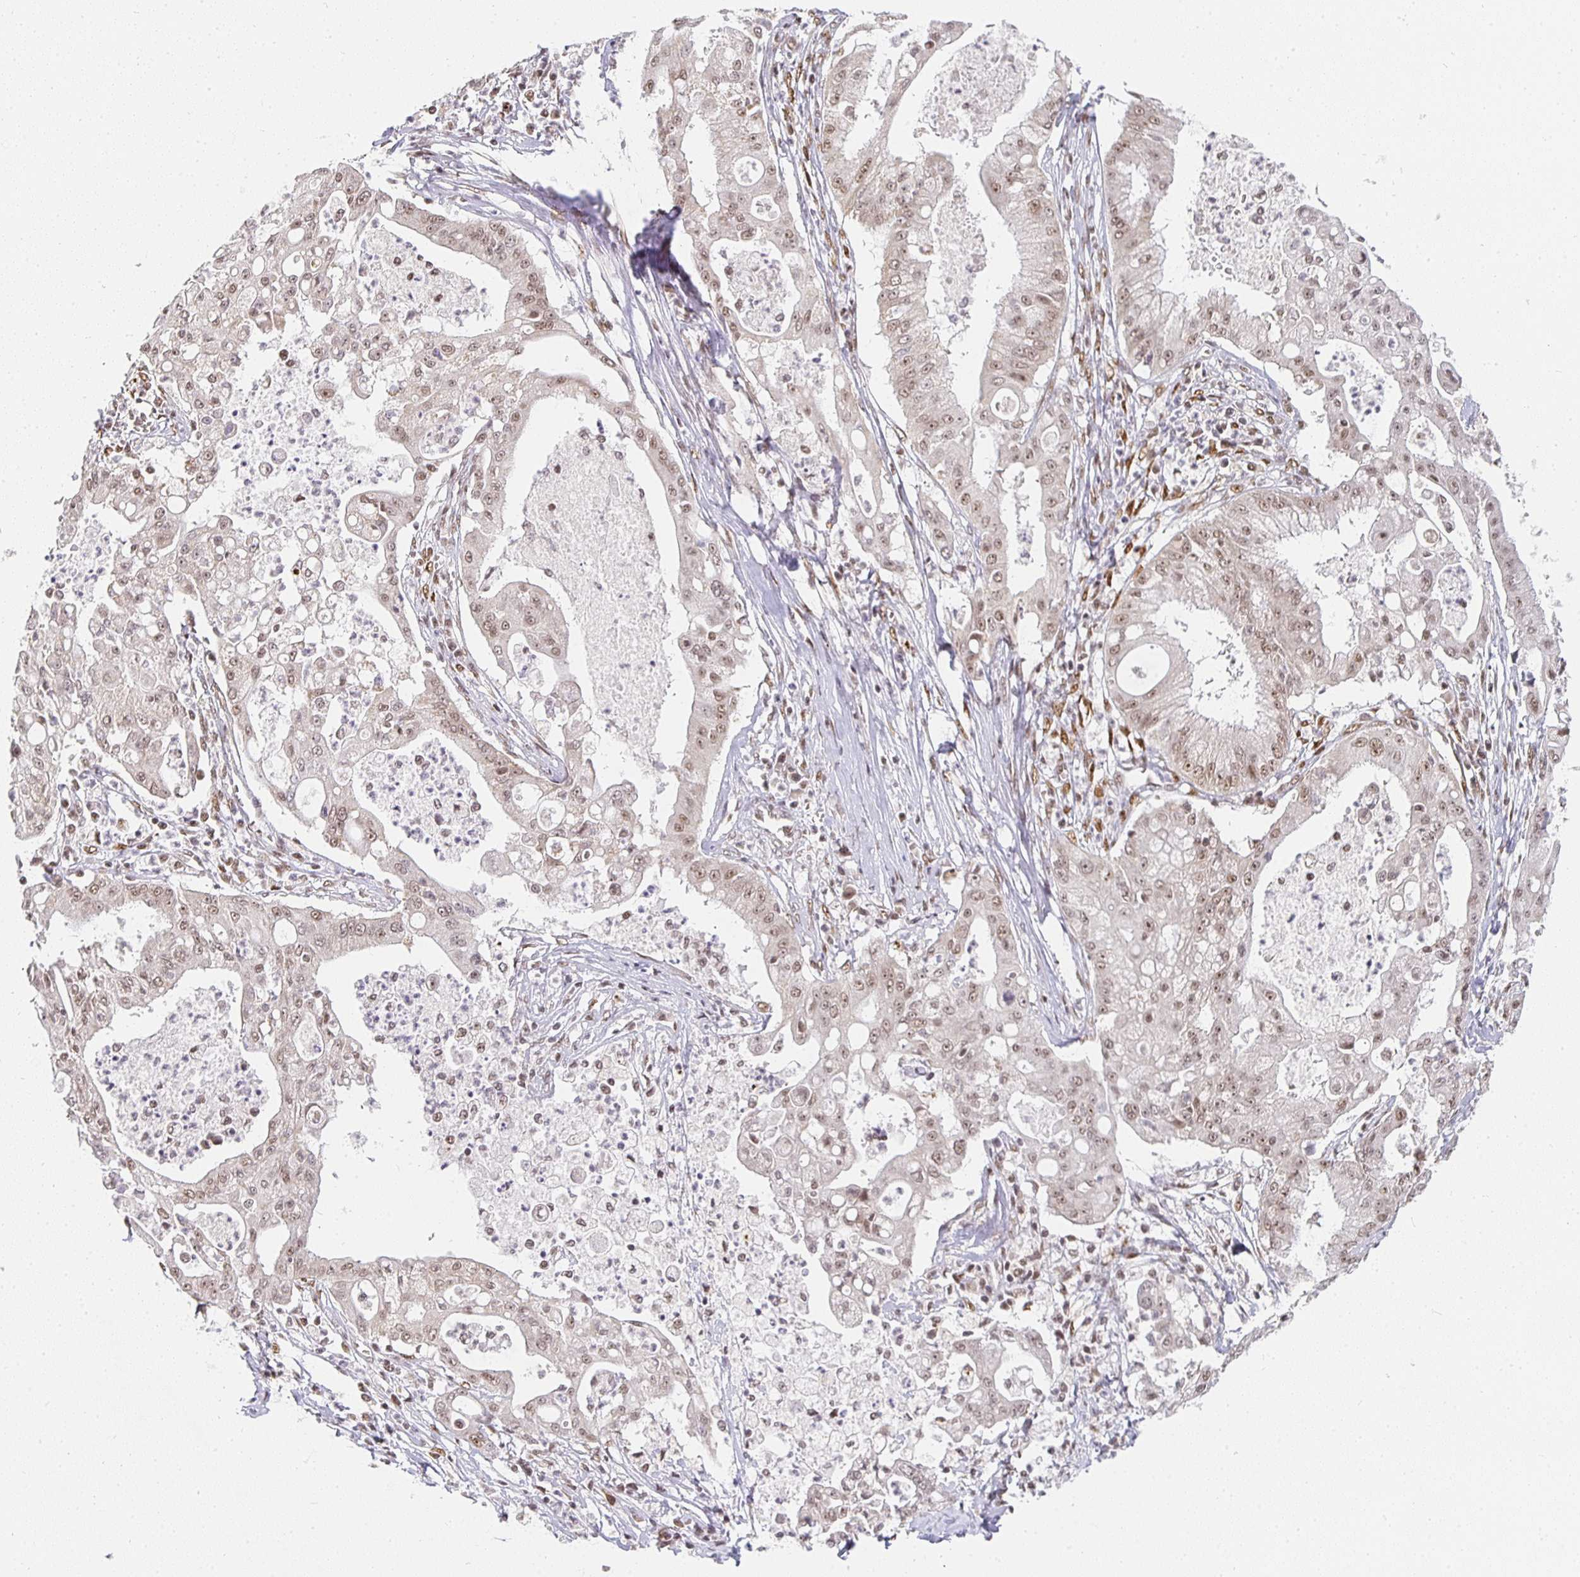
{"staining": {"intensity": "weak", "quantity": ">75%", "location": "cytoplasmic/membranous,nuclear"}, "tissue": "ovarian cancer", "cell_type": "Tumor cells", "image_type": "cancer", "snomed": [{"axis": "morphology", "description": "Cystadenocarcinoma, mucinous, NOS"}, {"axis": "topography", "description": "Ovary"}], "caption": "A brown stain highlights weak cytoplasmic/membranous and nuclear expression of a protein in ovarian mucinous cystadenocarcinoma tumor cells.", "gene": "SMARCA2", "patient": {"sex": "female", "age": 70}}